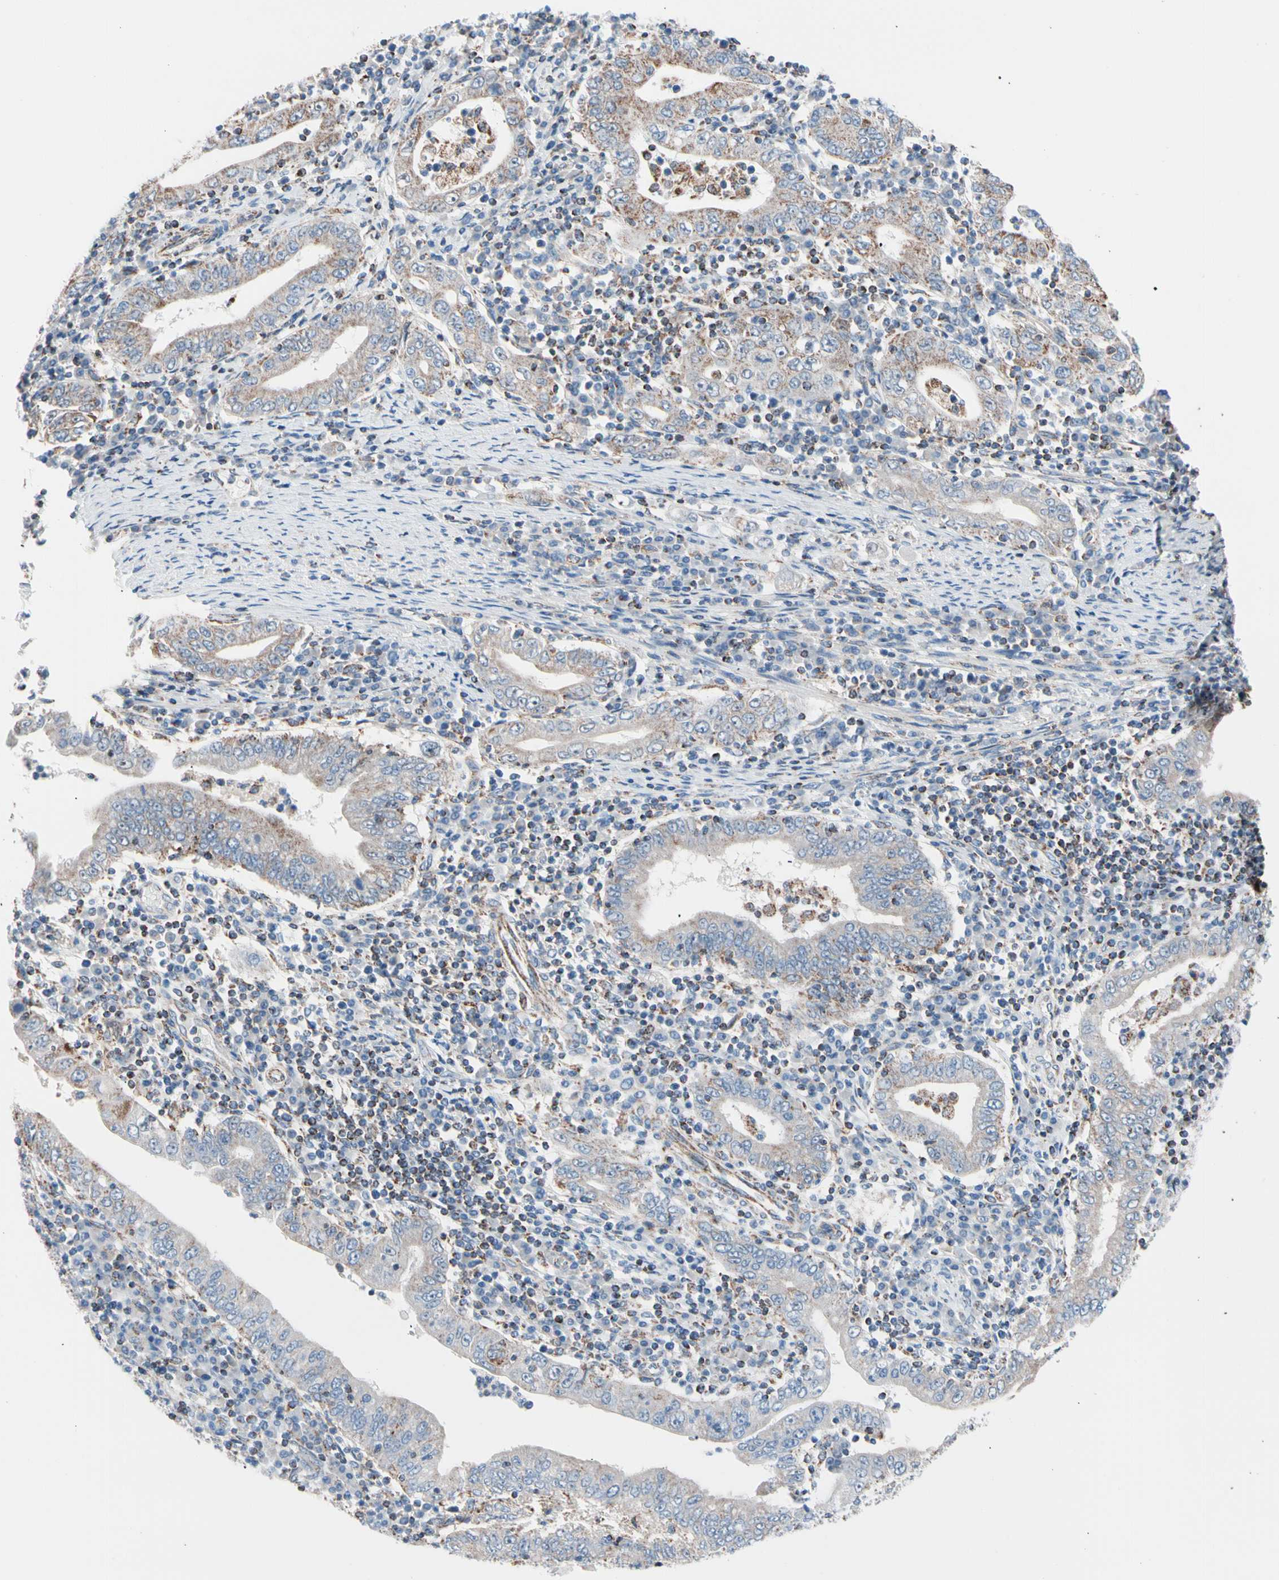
{"staining": {"intensity": "weak", "quantity": ">75%", "location": "cytoplasmic/membranous"}, "tissue": "stomach cancer", "cell_type": "Tumor cells", "image_type": "cancer", "snomed": [{"axis": "morphology", "description": "Normal tissue, NOS"}, {"axis": "morphology", "description": "Adenocarcinoma, NOS"}, {"axis": "topography", "description": "Esophagus"}, {"axis": "topography", "description": "Stomach, upper"}, {"axis": "topography", "description": "Peripheral nerve tissue"}], "caption": "Immunohistochemical staining of human stomach adenocarcinoma demonstrates low levels of weak cytoplasmic/membranous expression in about >75% of tumor cells.", "gene": "HK1", "patient": {"sex": "male", "age": 62}}